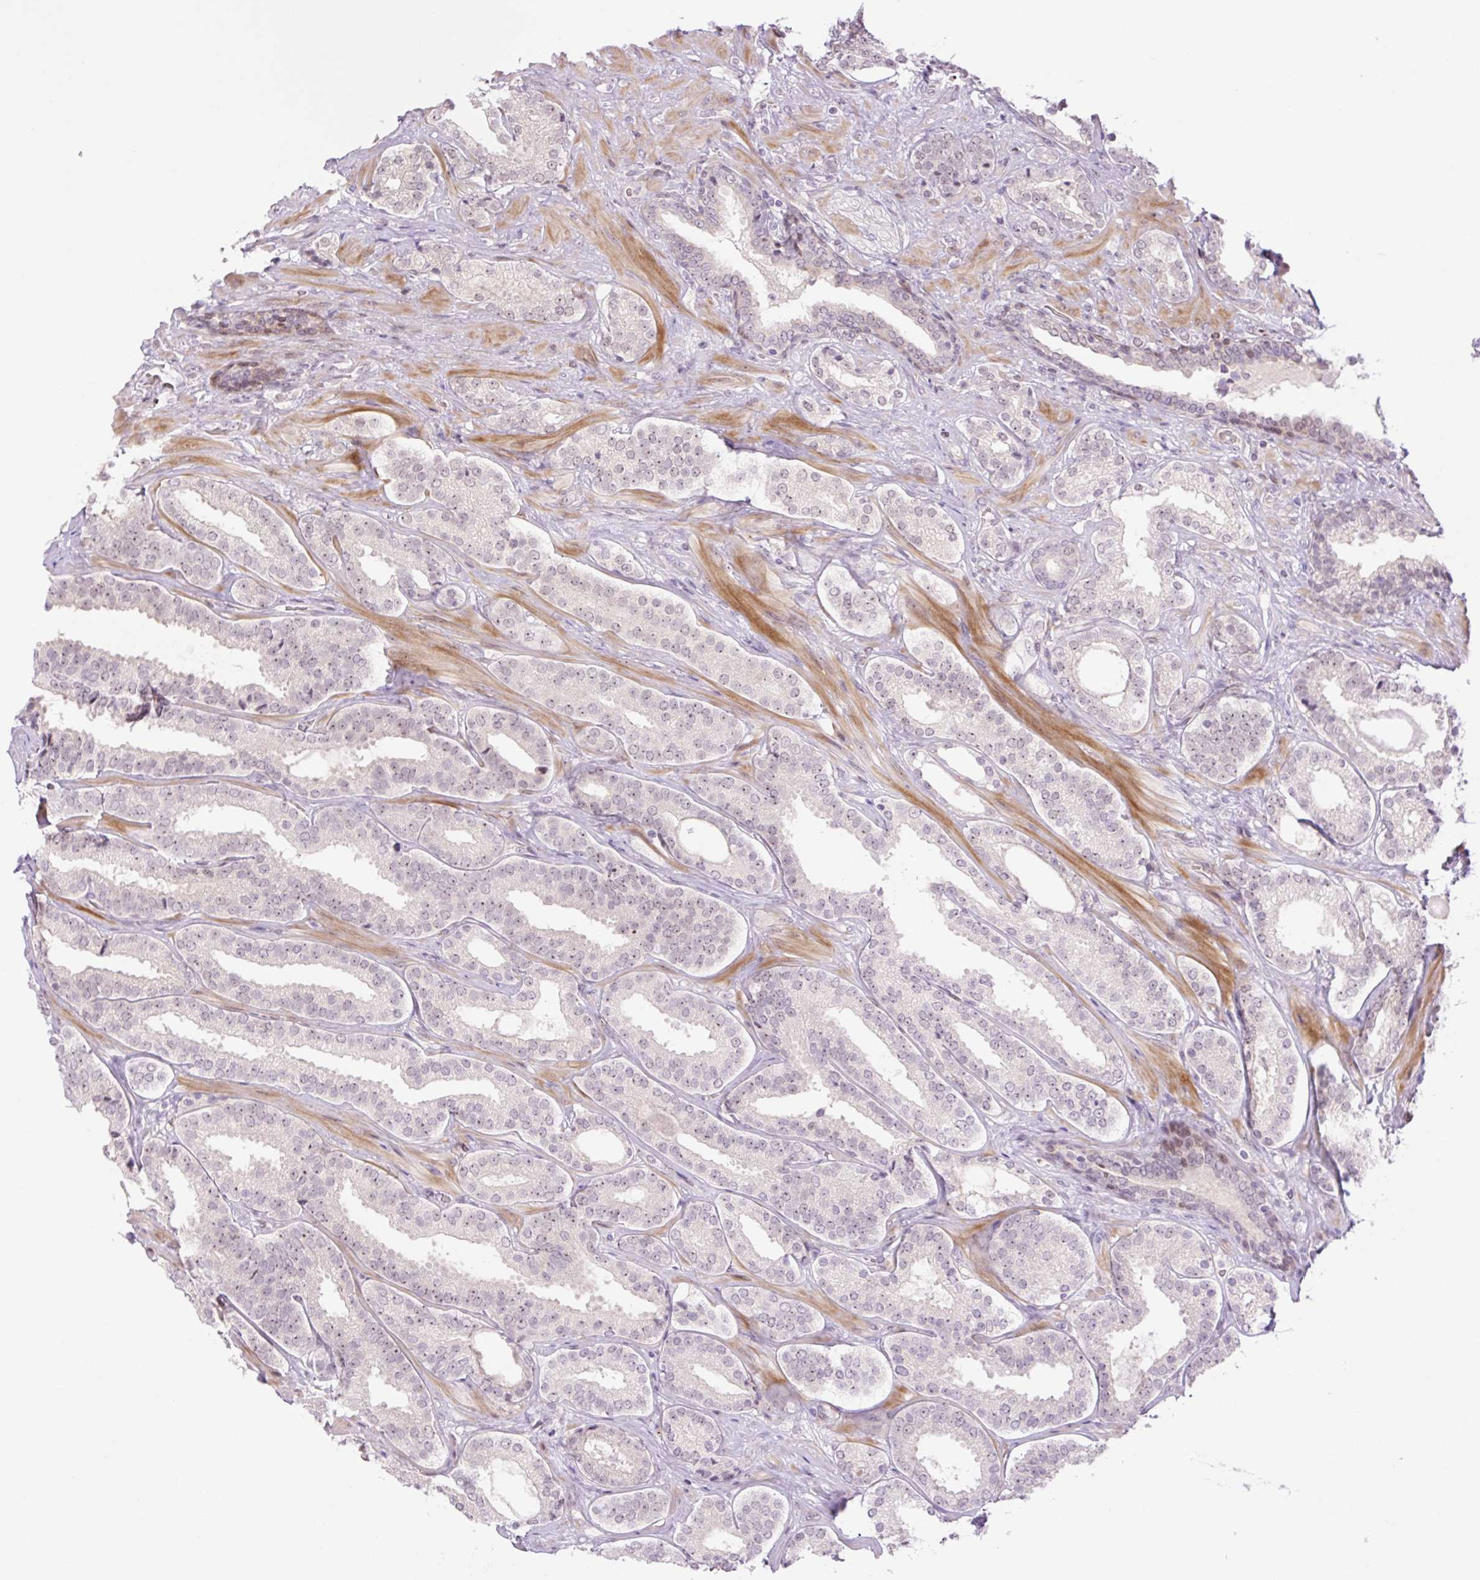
{"staining": {"intensity": "weak", "quantity": "<25%", "location": "nuclear"}, "tissue": "prostate cancer", "cell_type": "Tumor cells", "image_type": "cancer", "snomed": [{"axis": "morphology", "description": "Adenocarcinoma, High grade"}, {"axis": "topography", "description": "Prostate"}], "caption": "IHC micrograph of neoplastic tissue: prostate cancer stained with DAB (3,3'-diaminobenzidine) displays no significant protein positivity in tumor cells.", "gene": "ZNF417", "patient": {"sex": "male", "age": 65}}